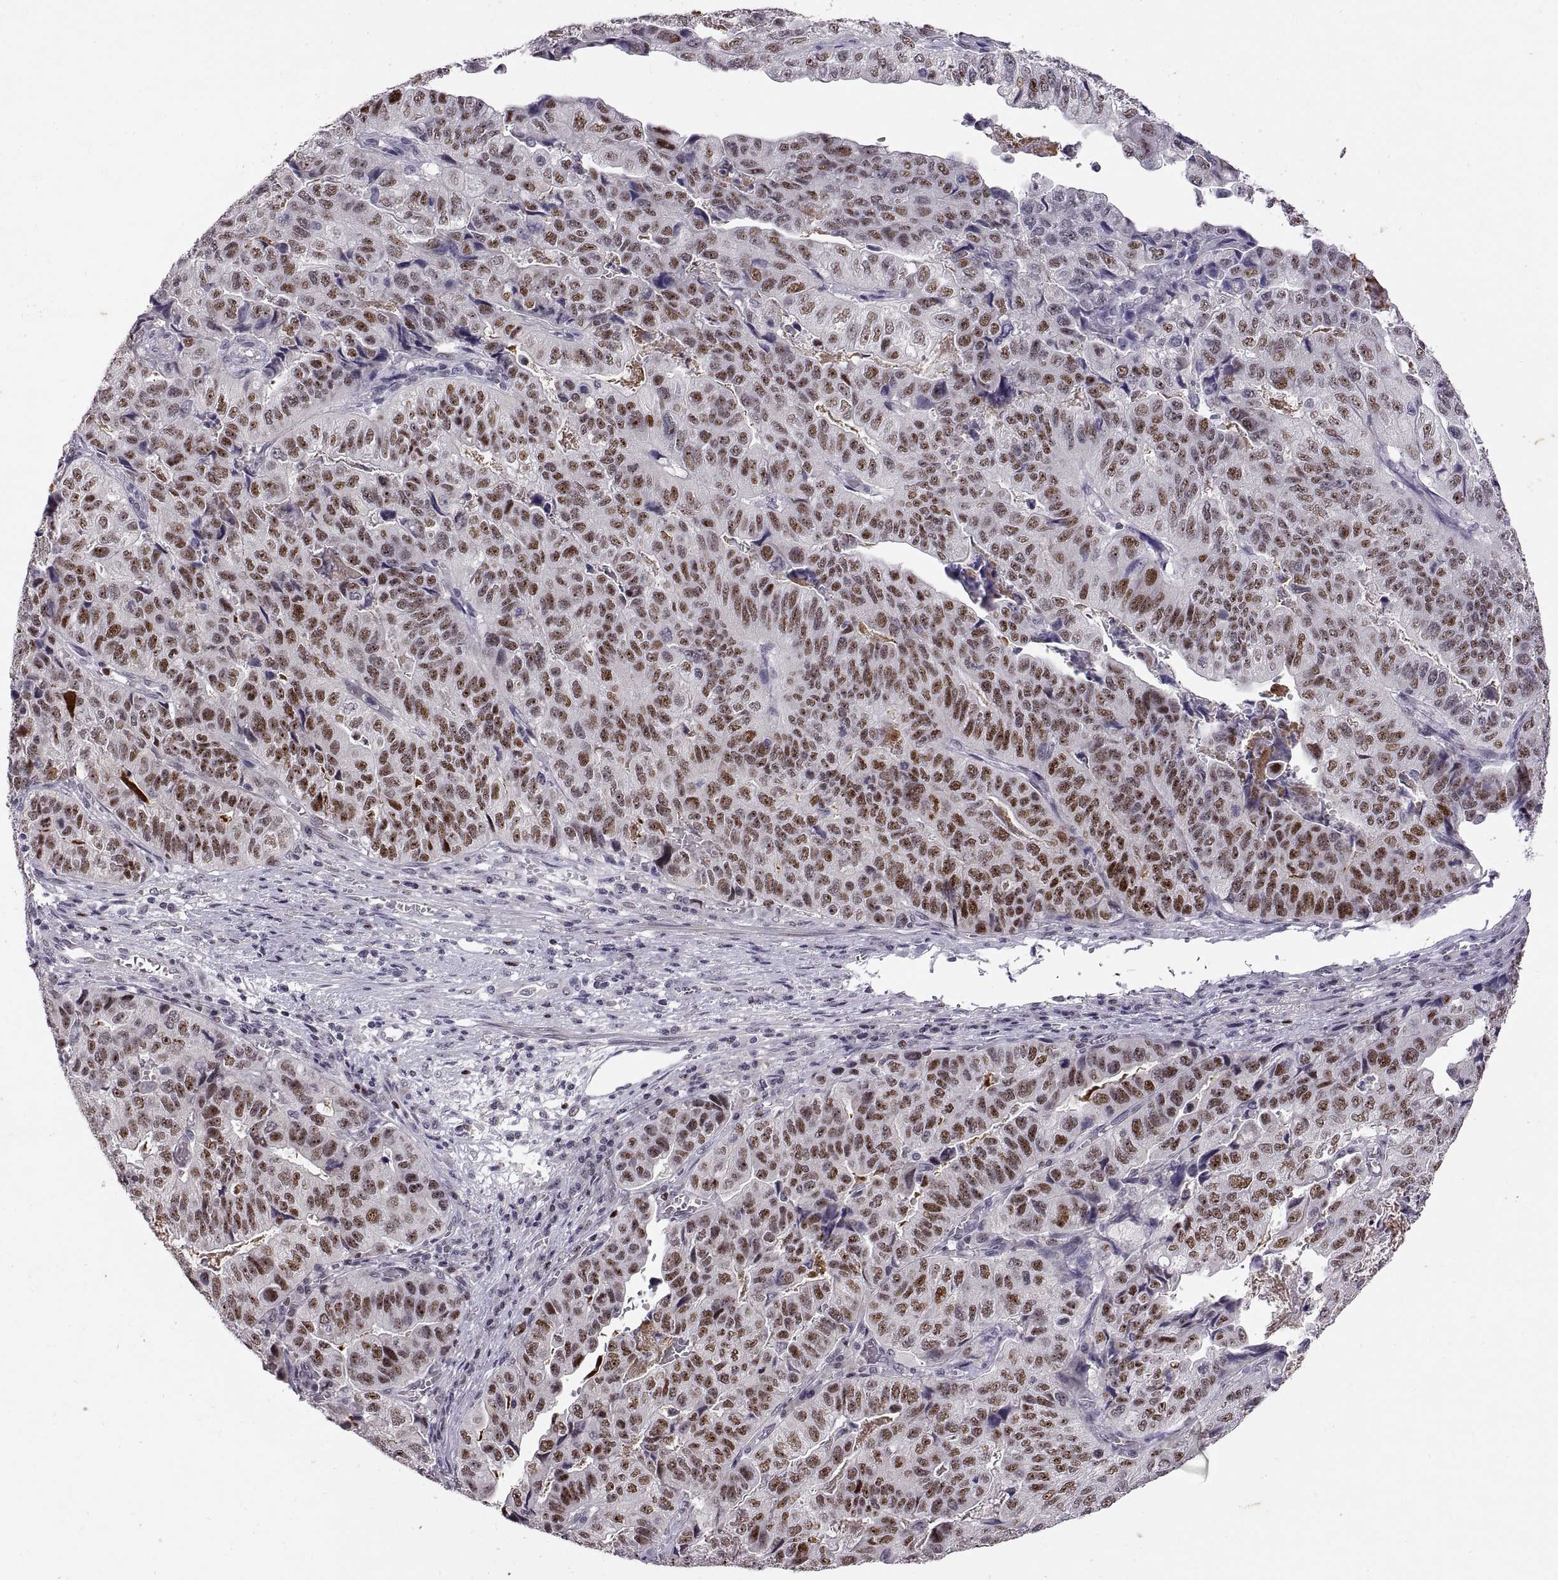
{"staining": {"intensity": "moderate", "quantity": ">75%", "location": "nuclear"}, "tissue": "stomach cancer", "cell_type": "Tumor cells", "image_type": "cancer", "snomed": [{"axis": "morphology", "description": "Adenocarcinoma, NOS"}, {"axis": "topography", "description": "Stomach, upper"}], "caption": "Stomach cancer stained for a protein reveals moderate nuclear positivity in tumor cells. (Brightfield microscopy of DAB IHC at high magnification).", "gene": "NEK2", "patient": {"sex": "female", "age": 67}}